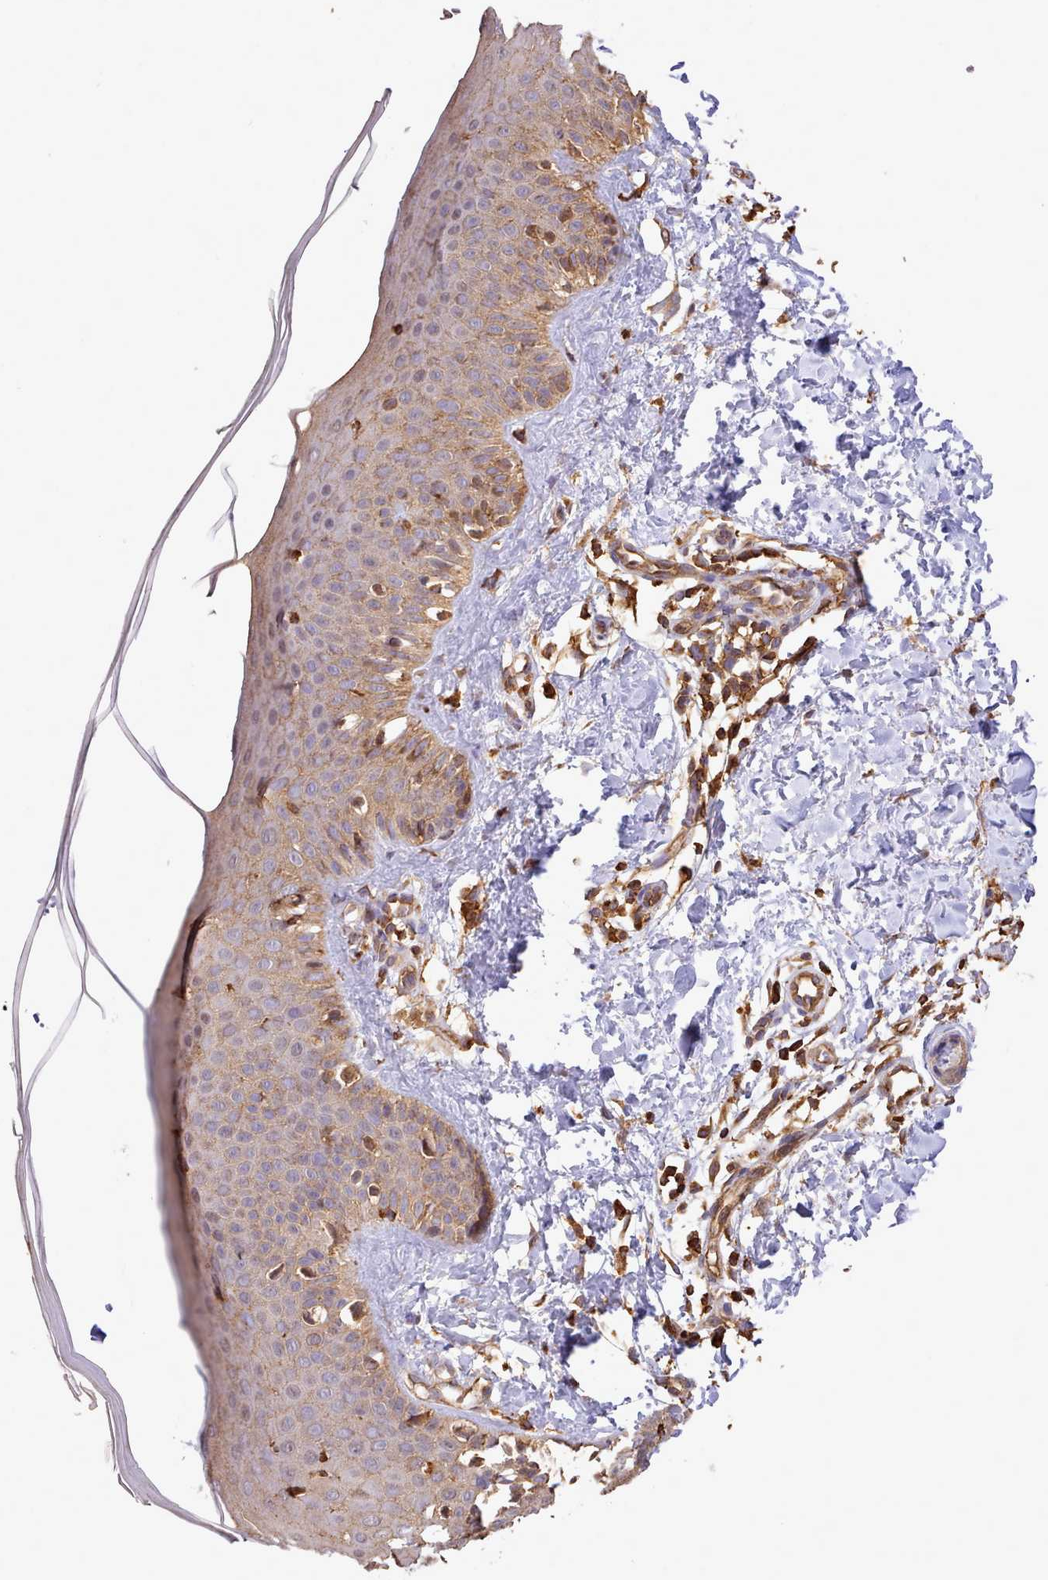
{"staining": {"intensity": "weak", "quantity": ">75%", "location": "cytoplasmic/membranous"}, "tissue": "skin", "cell_type": "Fibroblasts", "image_type": "normal", "snomed": [{"axis": "morphology", "description": "Normal tissue, NOS"}, {"axis": "topography", "description": "Skin"}], "caption": "IHC (DAB (3,3'-diaminobenzidine)) staining of unremarkable skin demonstrates weak cytoplasmic/membranous protein expression in about >75% of fibroblasts.", "gene": "CAPZA1", "patient": {"sex": "male", "age": 52}}